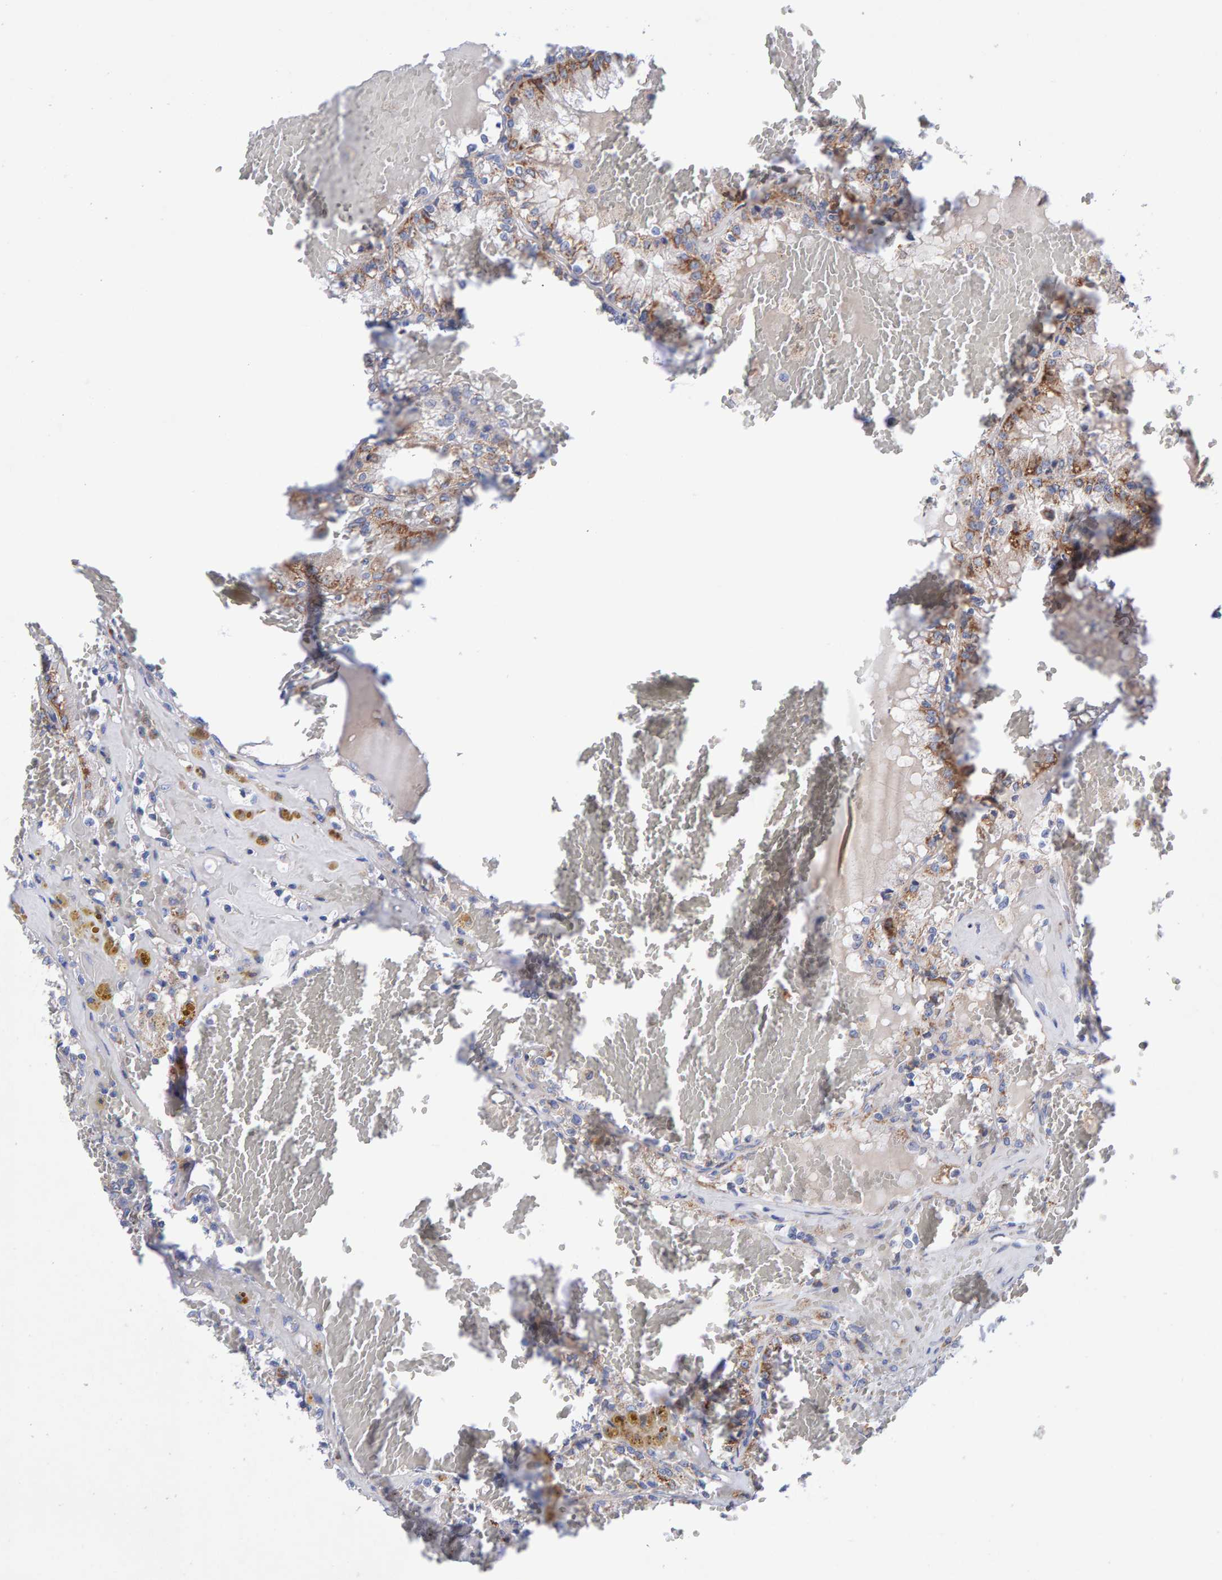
{"staining": {"intensity": "moderate", "quantity": "25%-75%", "location": "cytoplasmic/membranous"}, "tissue": "renal cancer", "cell_type": "Tumor cells", "image_type": "cancer", "snomed": [{"axis": "morphology", "description": "Adenocarcinoma, NOS"}, {"axis": "topography", "description": "Kidney"}], "caption": "Adenocarcinoma (renal) stained with a brown dye exhibits moderate cytoplasmic/membranous positive positivity in approximately 25%-75% of tumor cells.", "gene": "EFR3A", "patient": {"sex": "female", "age": 56}}